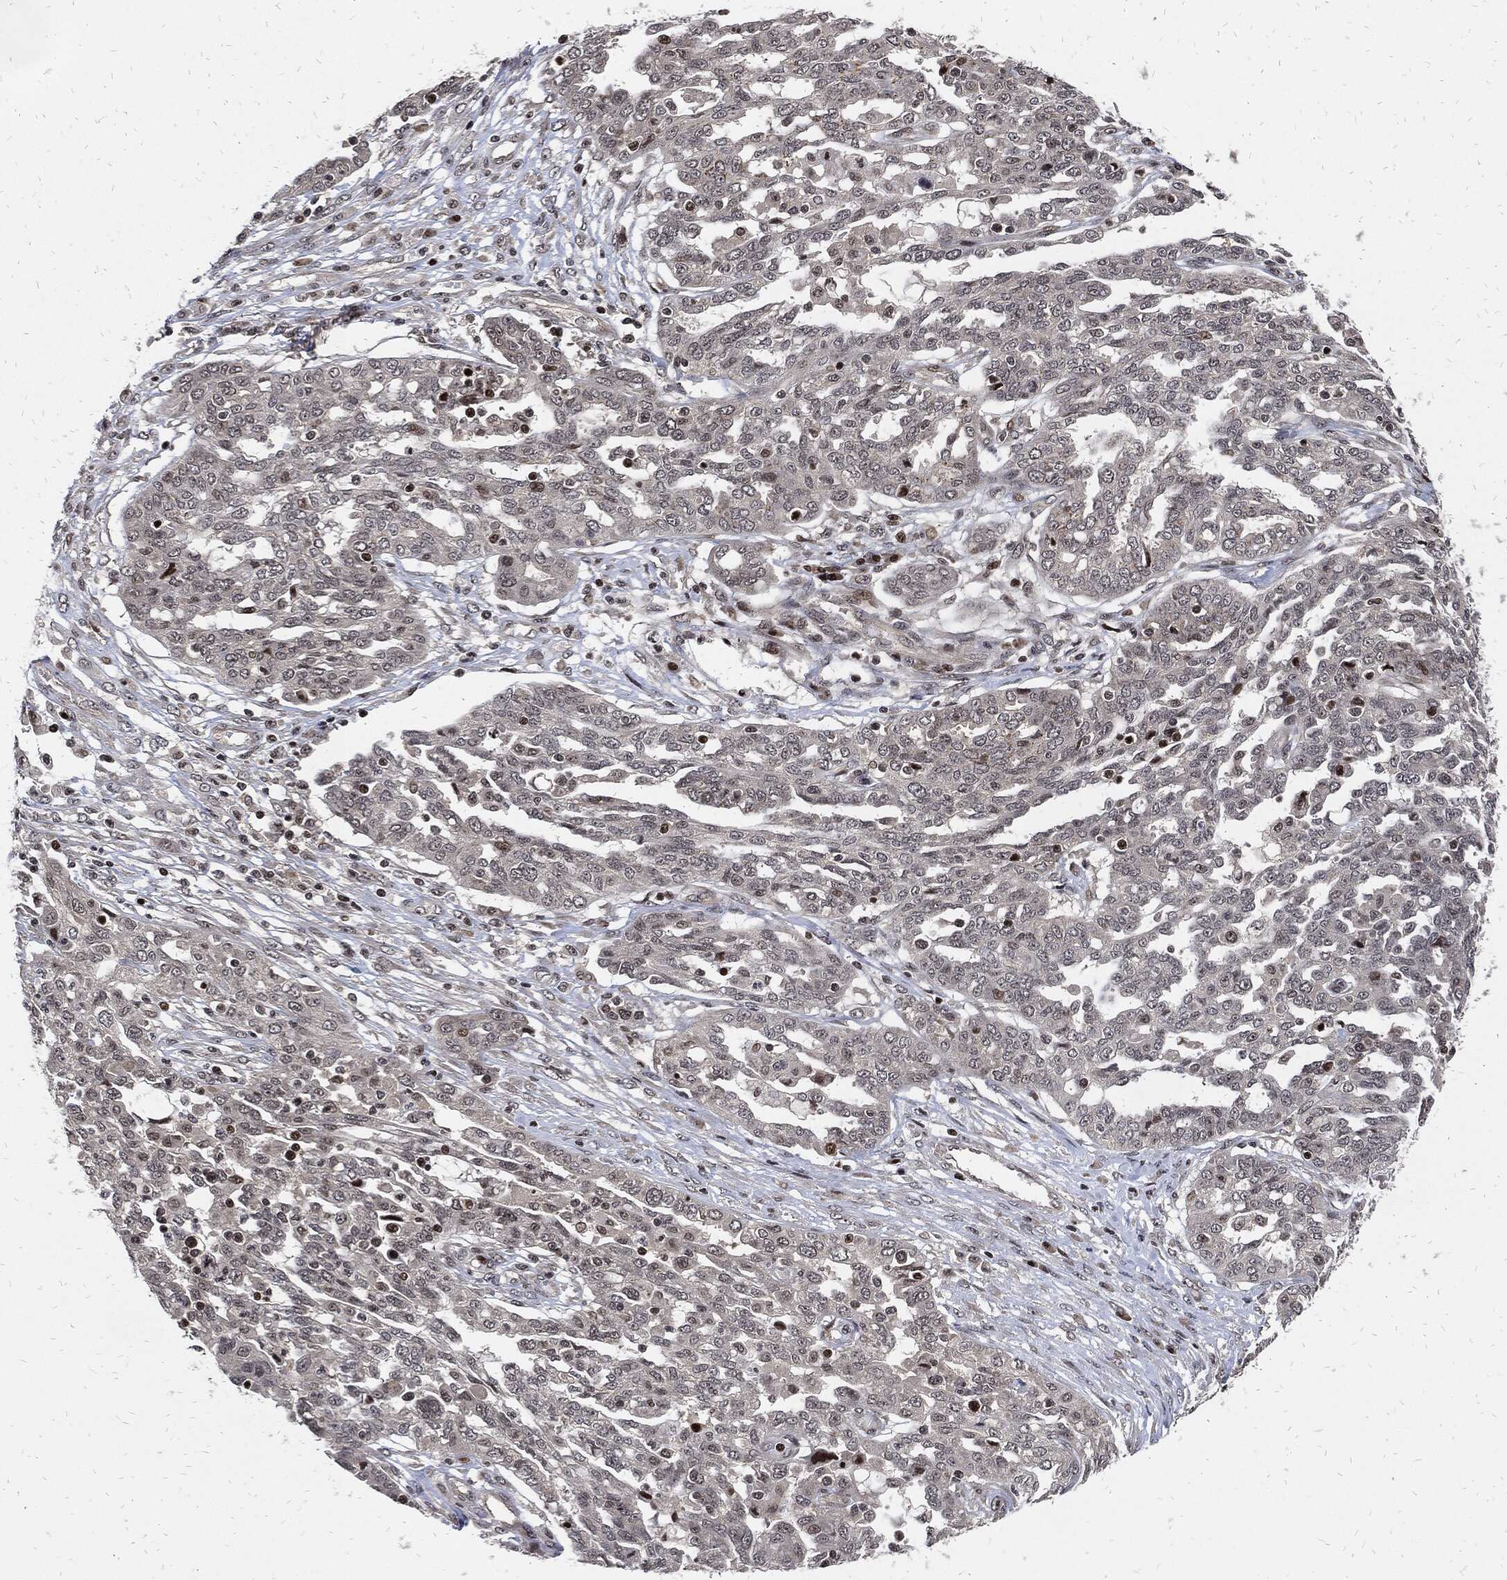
{"staining": {"intensity": "moderate", "quantity": "<25%", "location": "cytoplasmic/membranous"}, "tissue": "ovarian cancer", "cell_type": "Tumor cells", "image_type": "cancer", "snomed": [{"axis": "morphology", "description": "Cystadenocarcinoma, serous, NOS"}, {"axis": "topography", "description": "Ovary"}], "caption": "A high-resolution micrograph shows IHC staining of serous cystadenocarcinoma (ovarian), which exhibits moderate cytoplasmic/membranous staining in approximately <25% of tumor cells.", "gene": "ZNF775", "patient": {"sex": "female", "age": 67}}